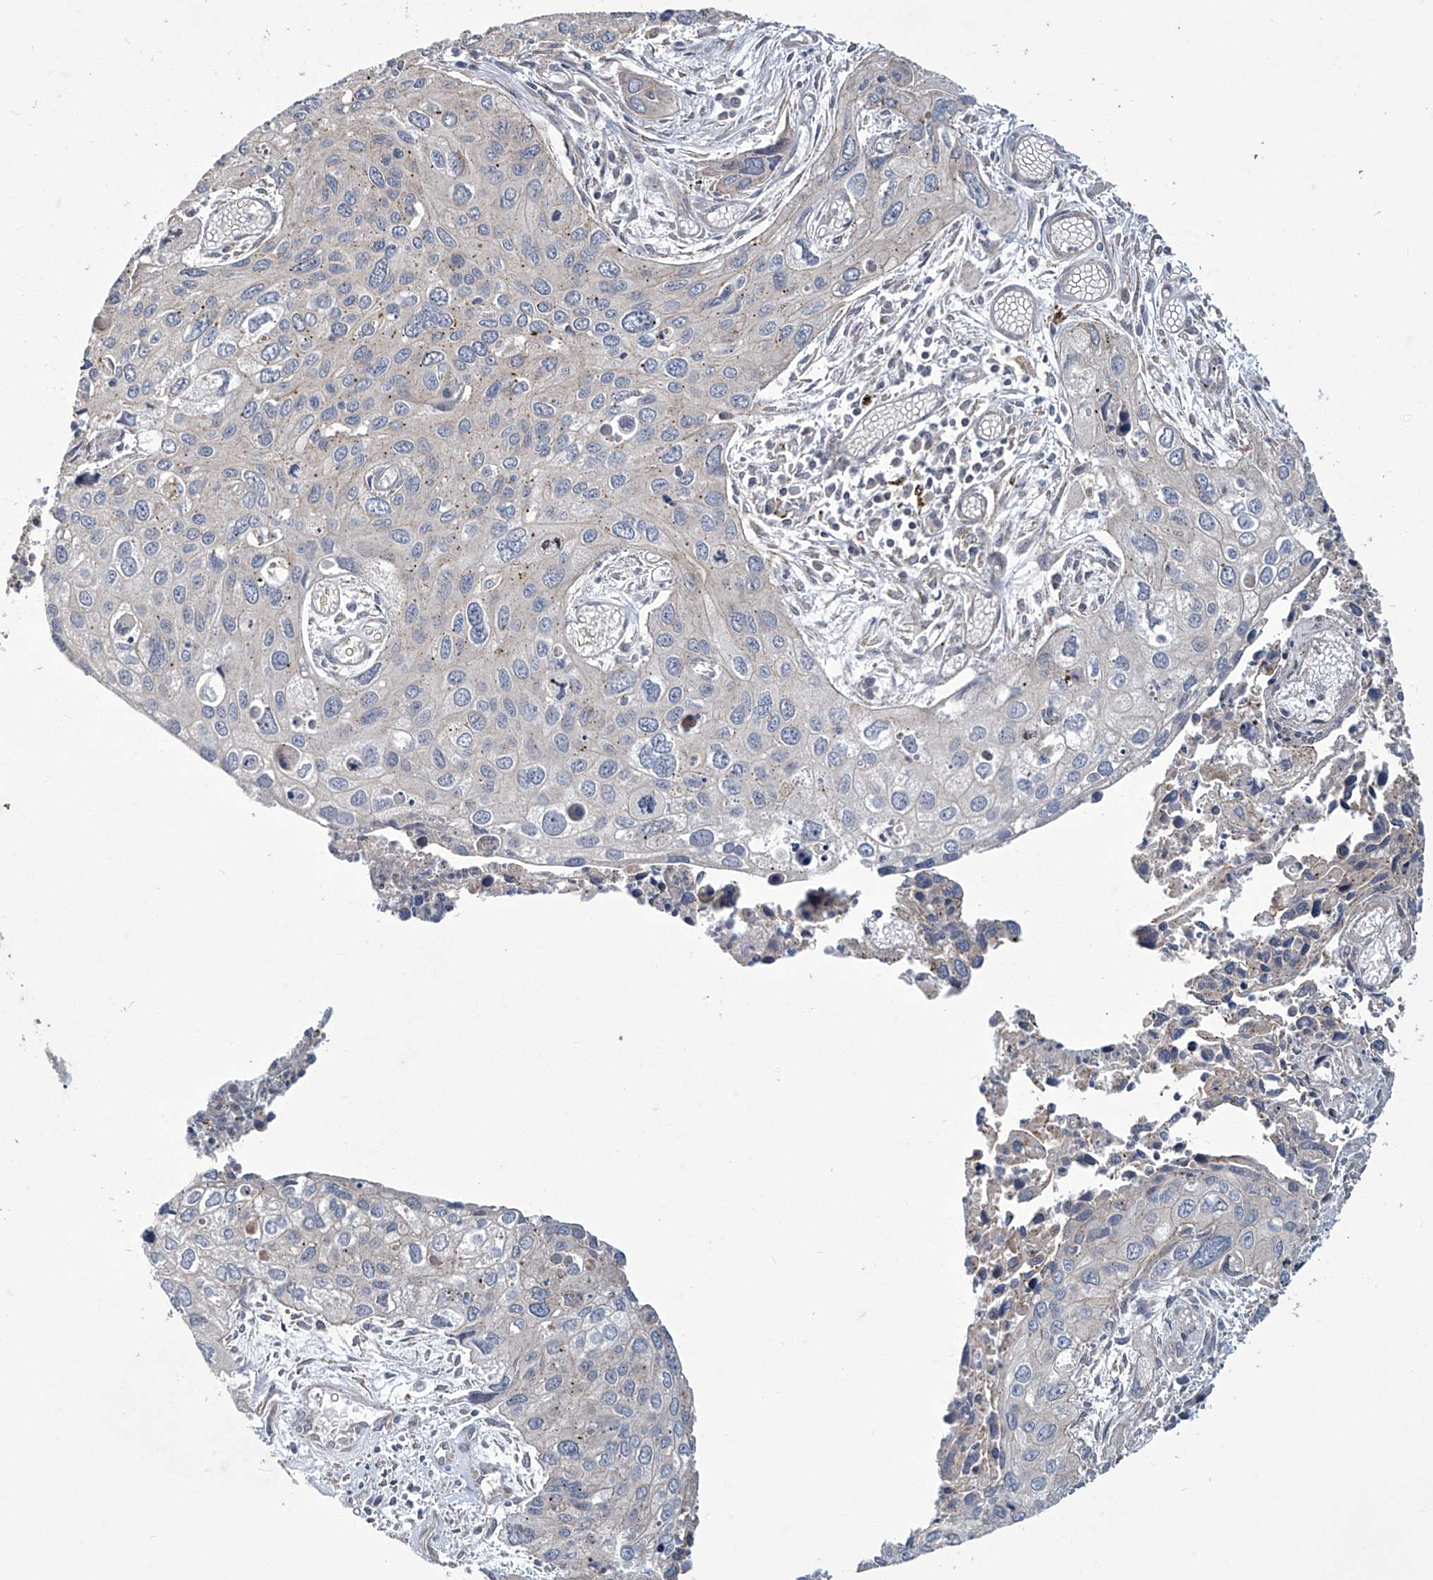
{"staining": {"intensity": "negative", "quantity": "none", "location": "none"}, "tissue": "cervical cancer", "cell_type": "Tumor cells", "image_type": "cancer", "snomed": [{"axis": "morphology", "description": "Squamous cell carcinoma, NOS"}, {"axis": "topography", "description": "Cervix"}], "caption": "Cervical cancer was stained to show a protein in brown. There is no significant positivity in tumor cells.", "gene": "TRIM60", "patient": {"sex": "female", "age": 55}}